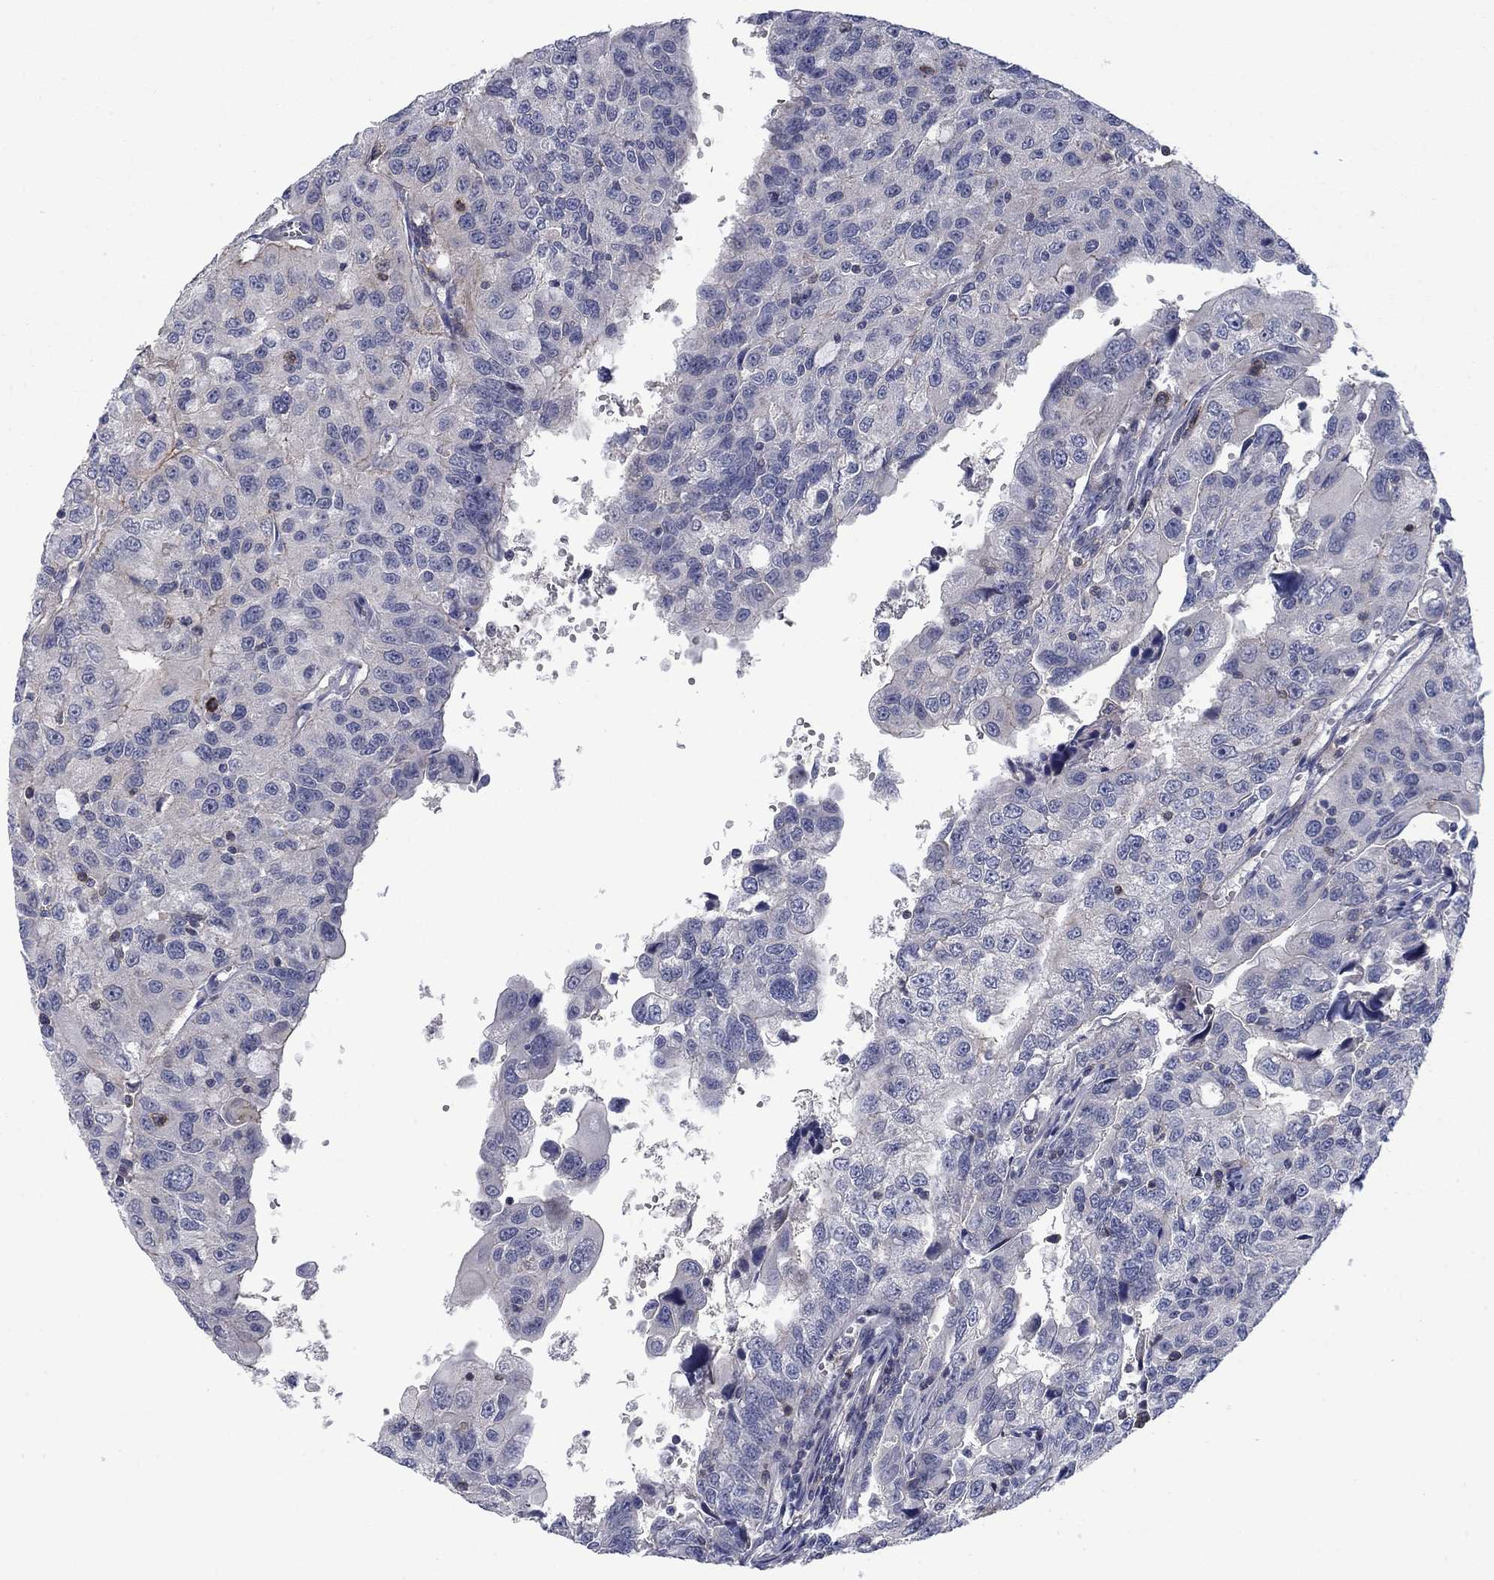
{"staining": {"intensity": "negative", "quantity": "none", "location": "none"}, "tissue": "urothelial cancer", "cell_type": "Tumor cells", "image_type": "cancer", "snomed": [{"axis": "morphology", "description": "Urothelial carcinoma, NOS"}, {"axis": "morphology", "description": "Urothelial carcinoma, High grade"}, {"axis": "topography", "description": "Urinary bladder"}], "caption": "Immunohistochemistry (IHC) micrograph of neoplastic tissue: urothelial cancer stained with DAB (3,3'-diaminobenzidine) reveals no significant protein positivity in tumor cells. The staining was performed using DAB to visualize the protein expression in brown, while the nuclei were stained in blue with hematoxylin (Magnification: 20x).", "gene": "KIF15", "patient": {"sex": "female", "age": 73}}